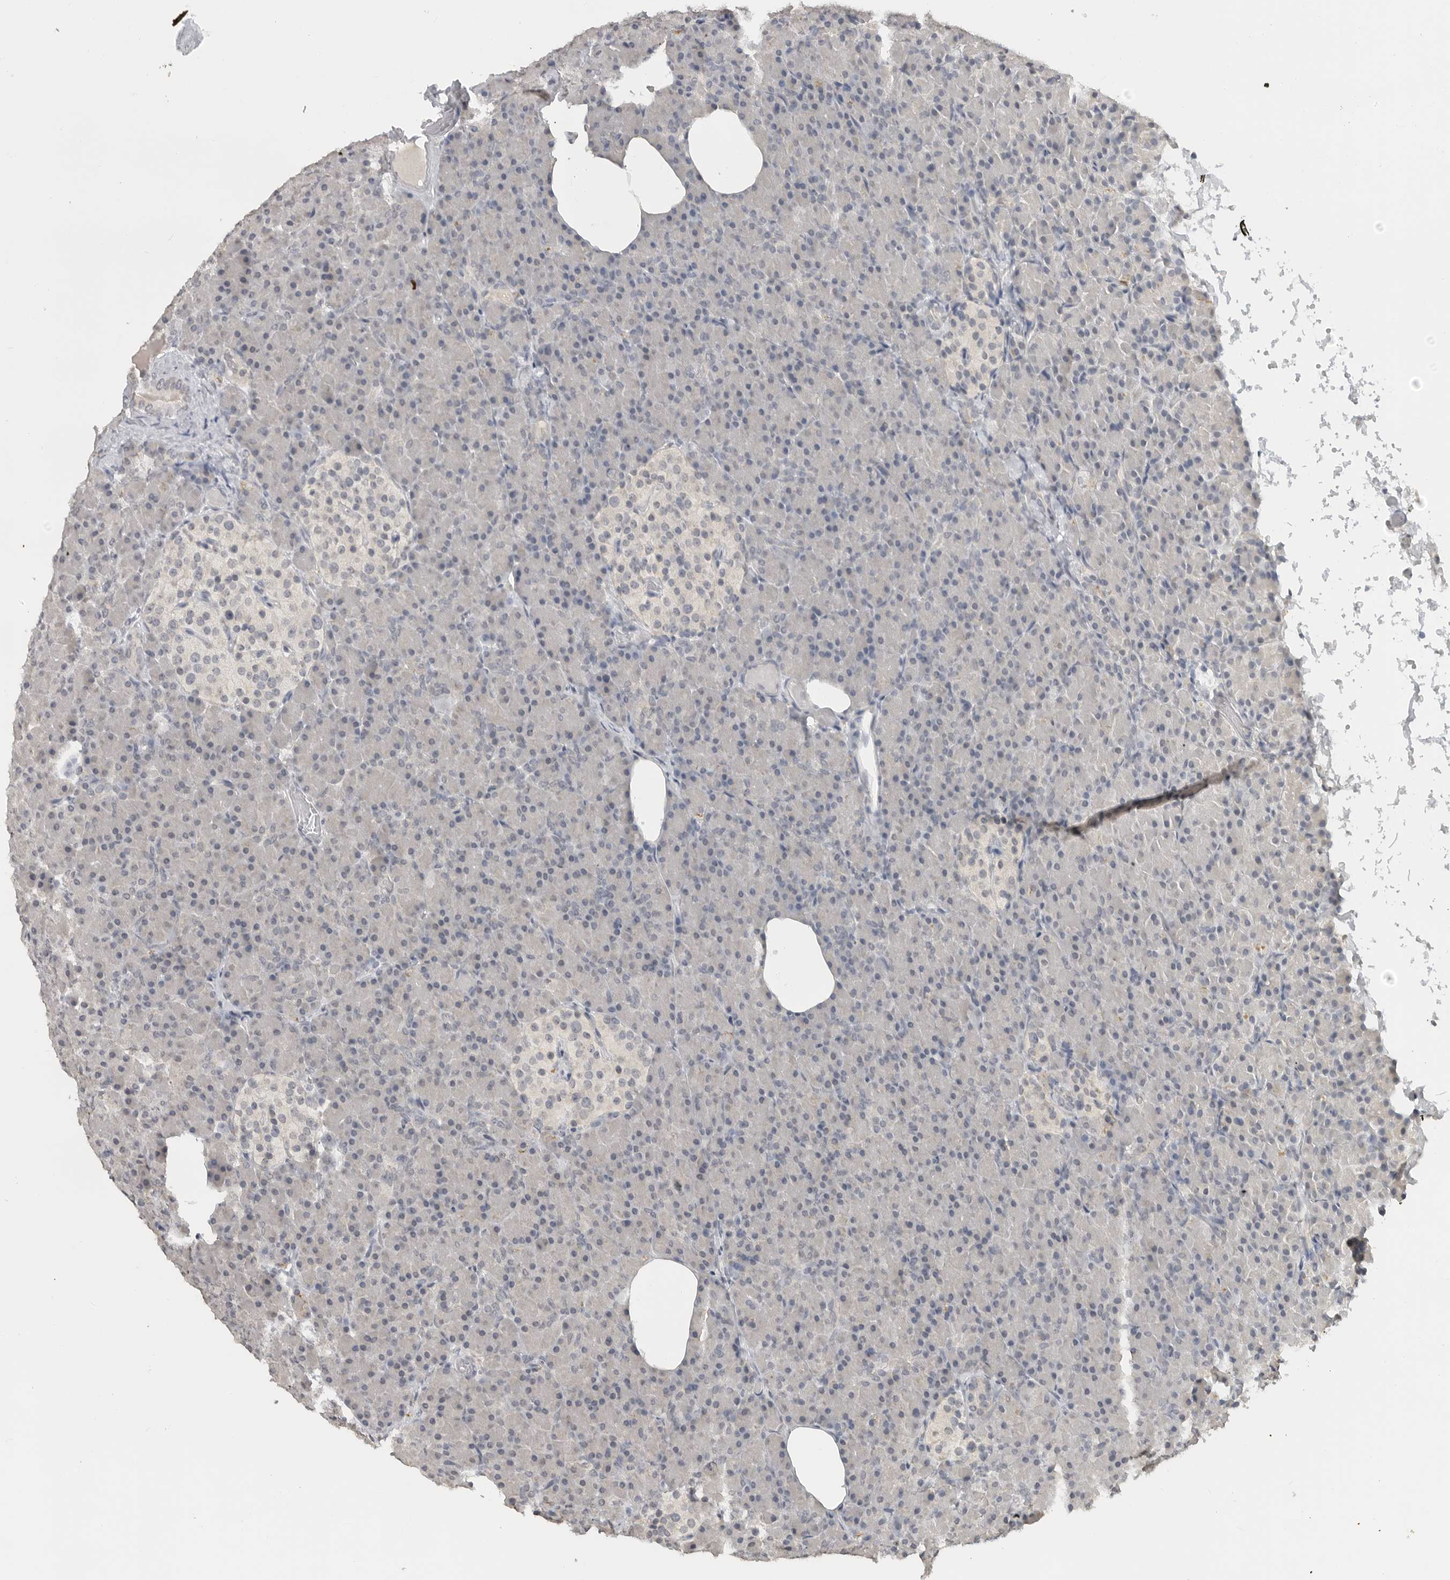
{"staining": {"intensity": "negative", "quantity": "none", "location": "none"}, "tissue": "pancreas", "cell_type": "Exocrine glandular cells", "image_type": "normal", "snomed": [{"axis": "morphology", "description": "Normal tissue, NOS"}, {"axis": "topography", "description": "Pancreas"}], "caption": "DAB immunohistochemical staining of unremarkable pancreas exhibits no significant staining in exocrine glandular cells. The staining was performed using DAB (3,3'-diaminobenzidine) to visualize the protein expression in brown, while the nuclei were stained in blue with hematoxylin (Magnification: 20x).", "gene": "FOXP3", "patient": {"sex": "female", "age": 43}}